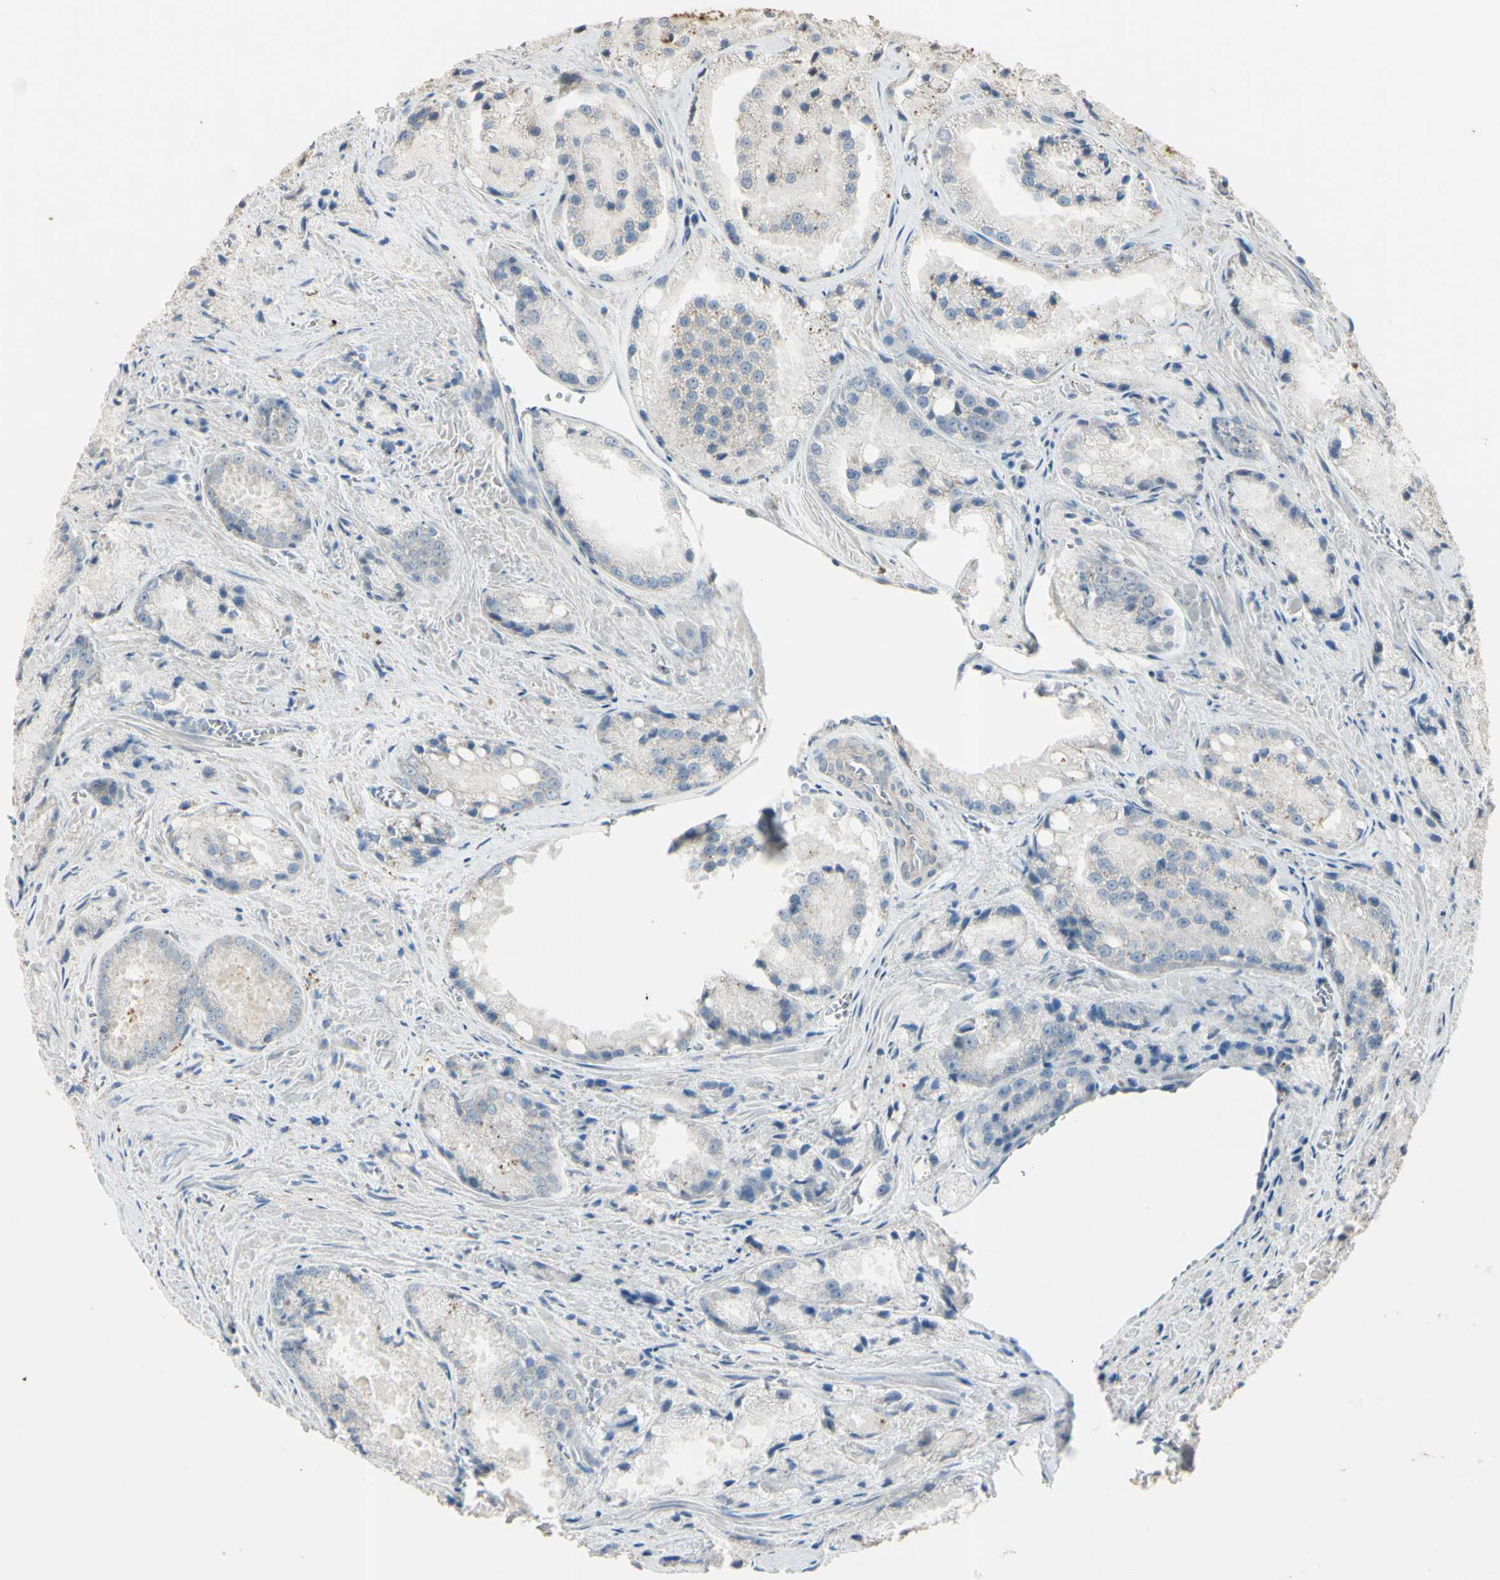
{"staining": {"intensity": "negative", "quantity": "none", "location": "none"}, "tissue": "prostate cancer", "cell_type": "Tumor cells", "image_type": "cancer", "snomed": [{"axis": "morphology", "description": "Adenocarcinoma, Low grade"}, {"axis": "topography", "description": "Prostate"}], "caption": "Immunohistochemistry (IHC) of human prostate cancer shows no positivity in tumor cells.", "gene": "ANGPTL1", "patient": {"sex": "male", "age": 64}}